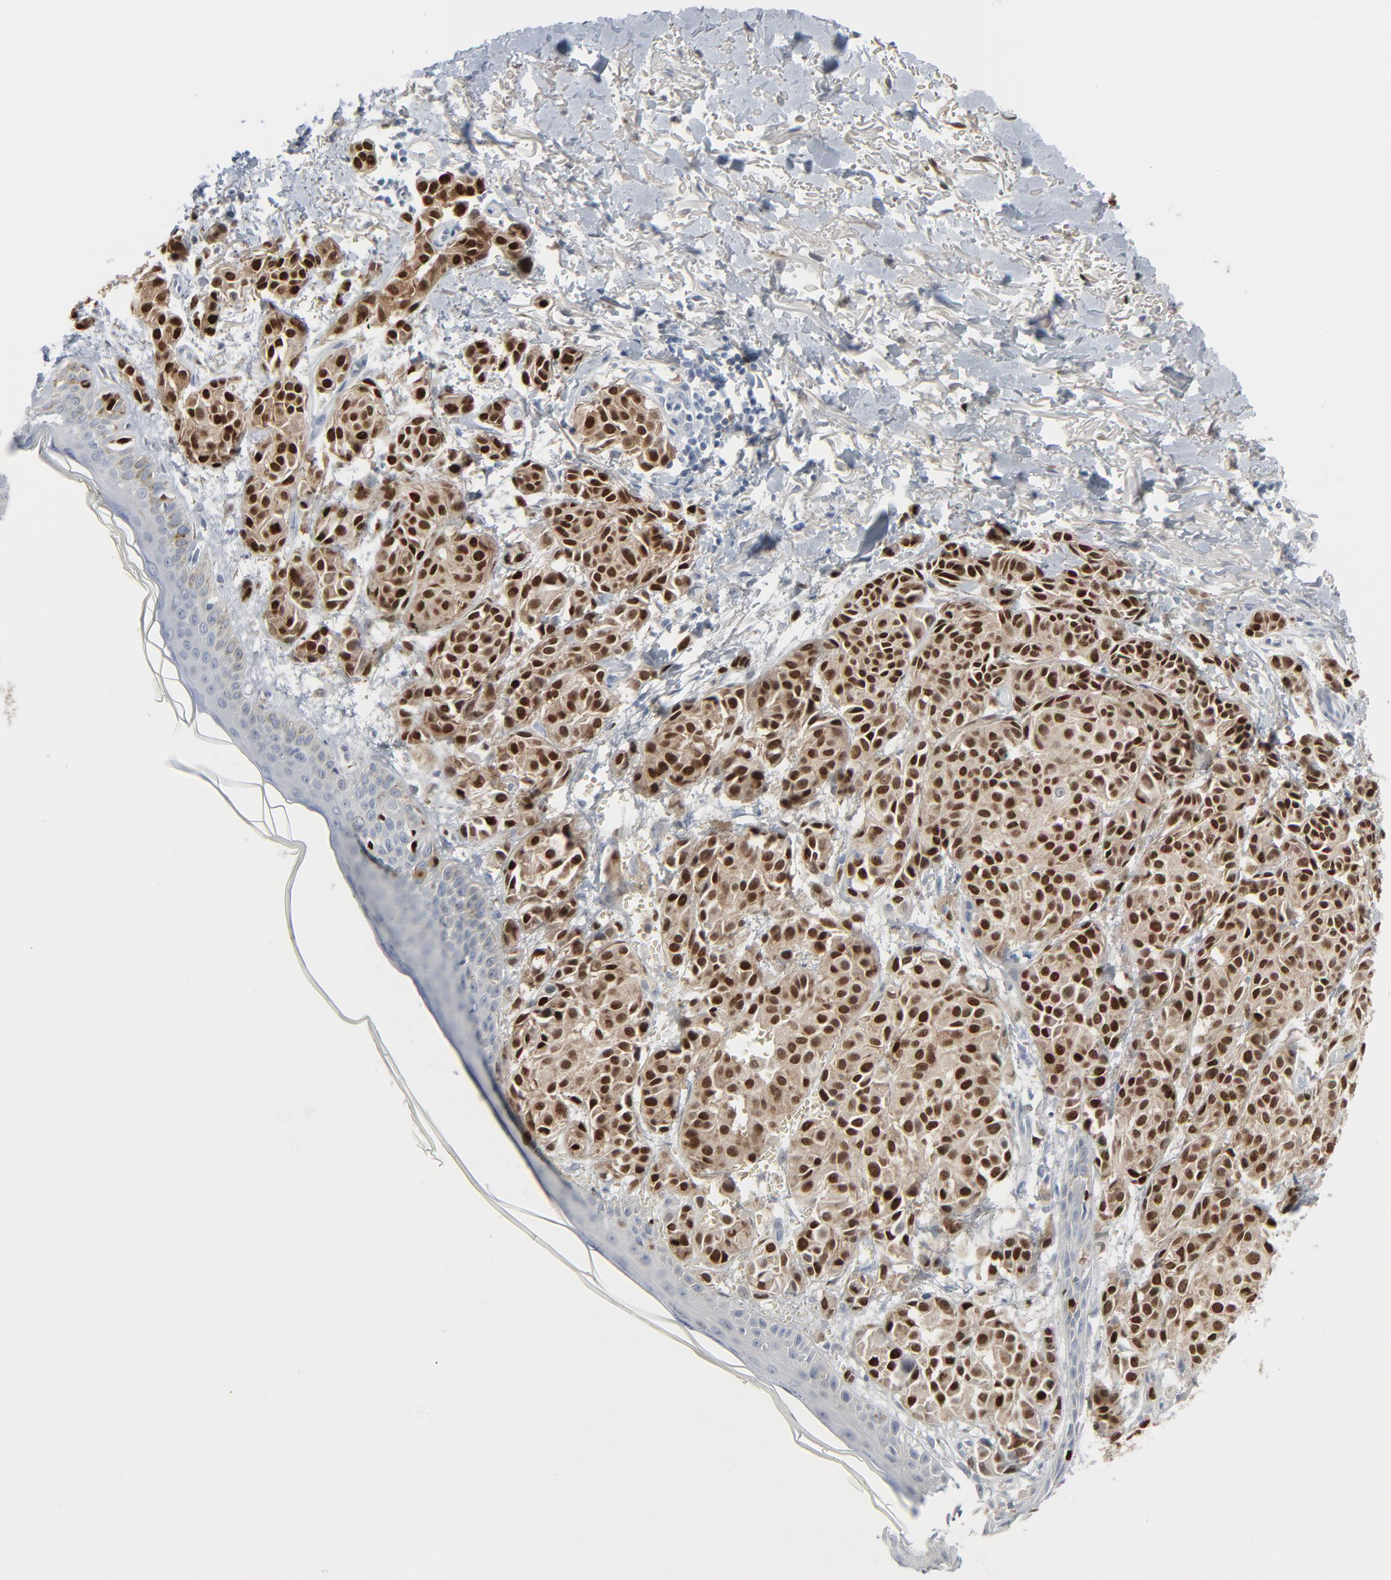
{"staining": {"intensity": "strong", "quantity": ">75%", "location": "cytoplasmic/membranous,nuclear"}, "tissue": "melanoma", "cell_type": "Tumor cells", "image_type": "cancer", "snomed": [{"axis": "morphology", "description": "Malignant melanoma, NOS"}, {"axis": "topography", "description": "Skin"}], "caption": "A histopathology image of melanoma stained for a protein shows strong cytoplasmic/membranous and nuclear brown staining in tumor cells.", "gene": "MITF", "patient": {"sex": "female", "age": 21}}